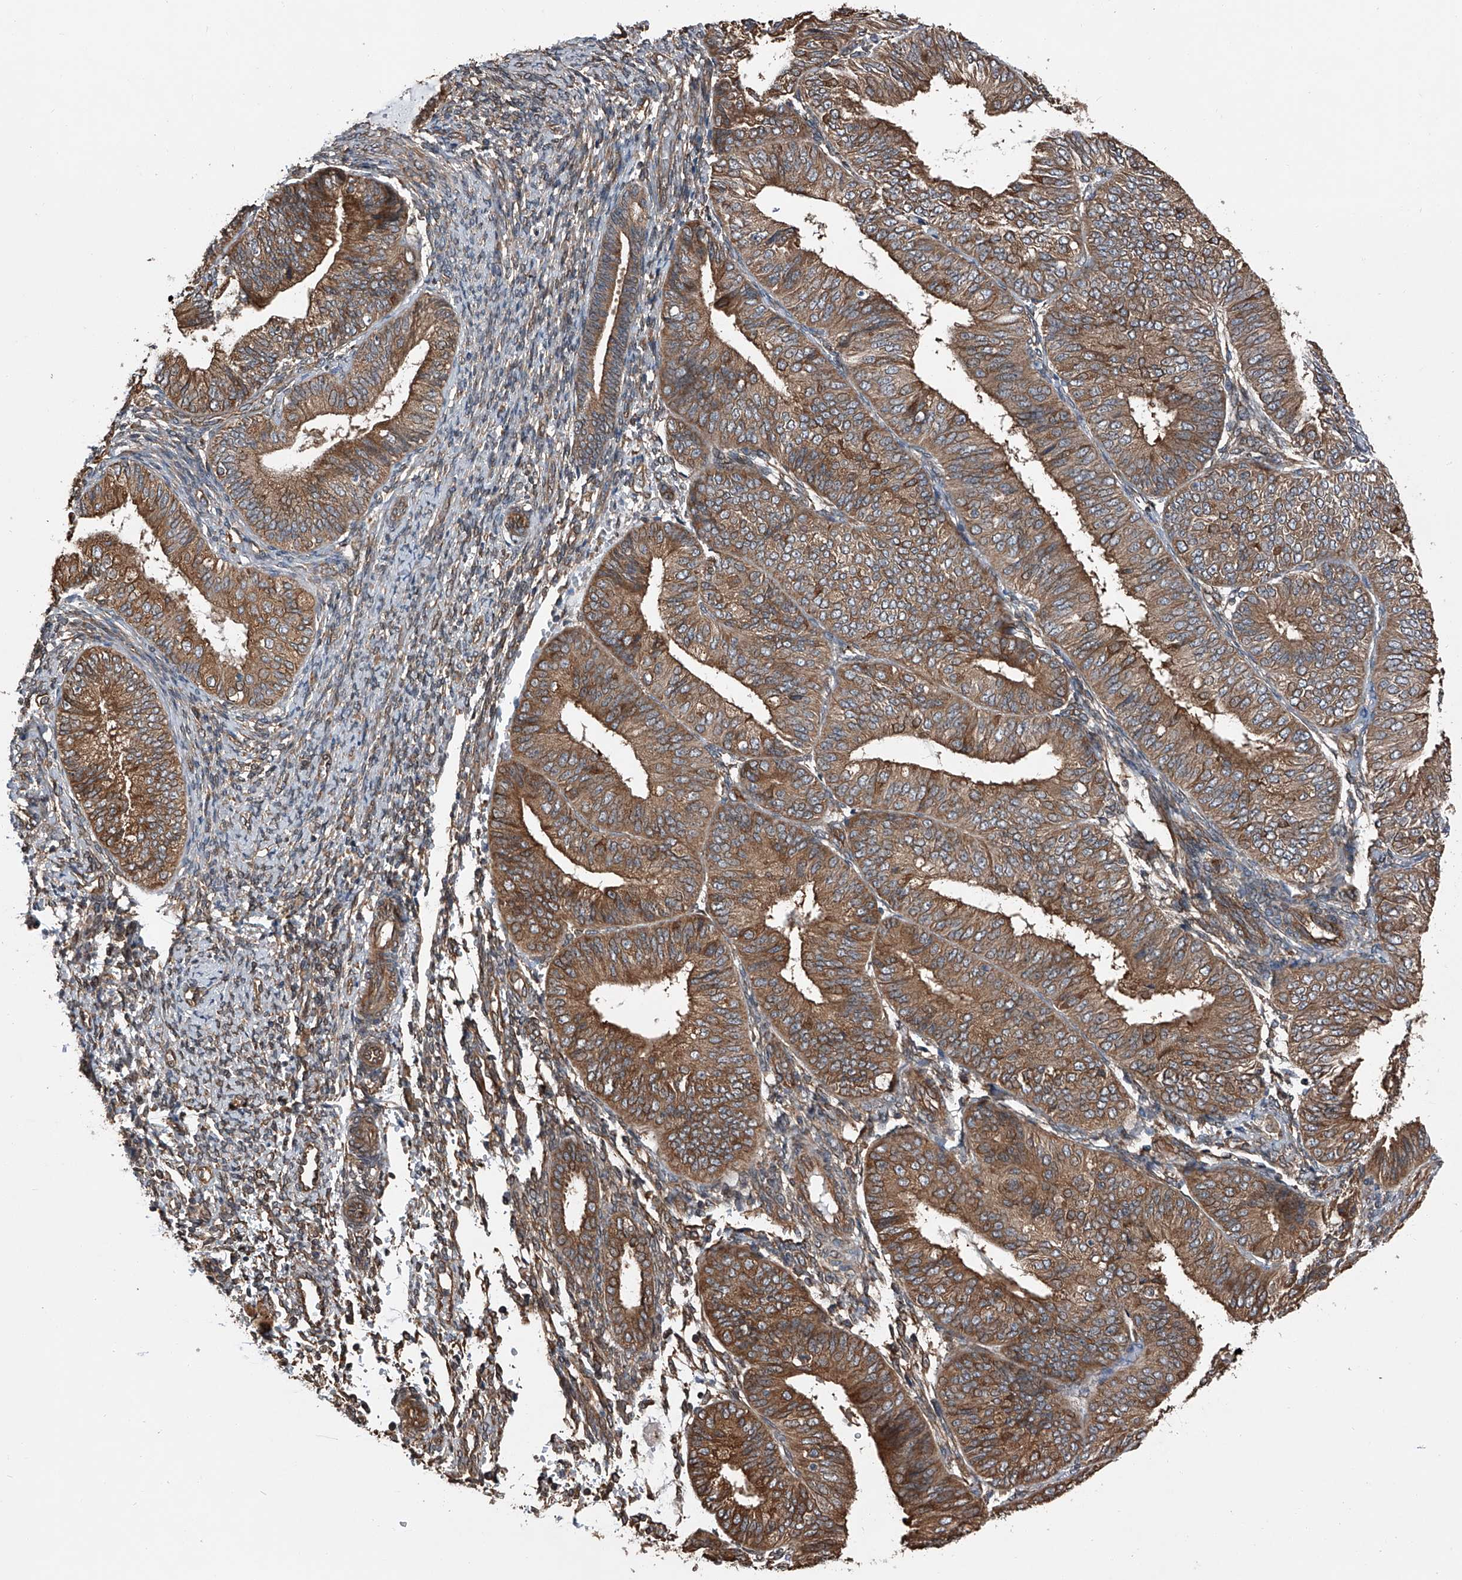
{"staining": {"intensity": "strong", "quantity": ">75%", "location": "cytoplasmic/membranous"}, "tissue": "endometrial cancer", "cell_type": "Tumor cells", "image_type": "cancer", "snomed": [{"axis": "morphology", "description": "Adenocarcinoma, NOS"}, {"axis": "topography", "description": "Endometrium"}], "caption": "High-magnification brightfield microscopy of adenocarcinoma (endometrial) stained with DAB (3,3'-diaminobenzidine) (brown) and counterstained with hematoxylin (blue). tumor cells exhibit strong cytoplasmic/membranous expression is appreciated in approximately>75% of cells.", "gene": "KCNJ2", "patient": {"sex": "female", "age": 58}}